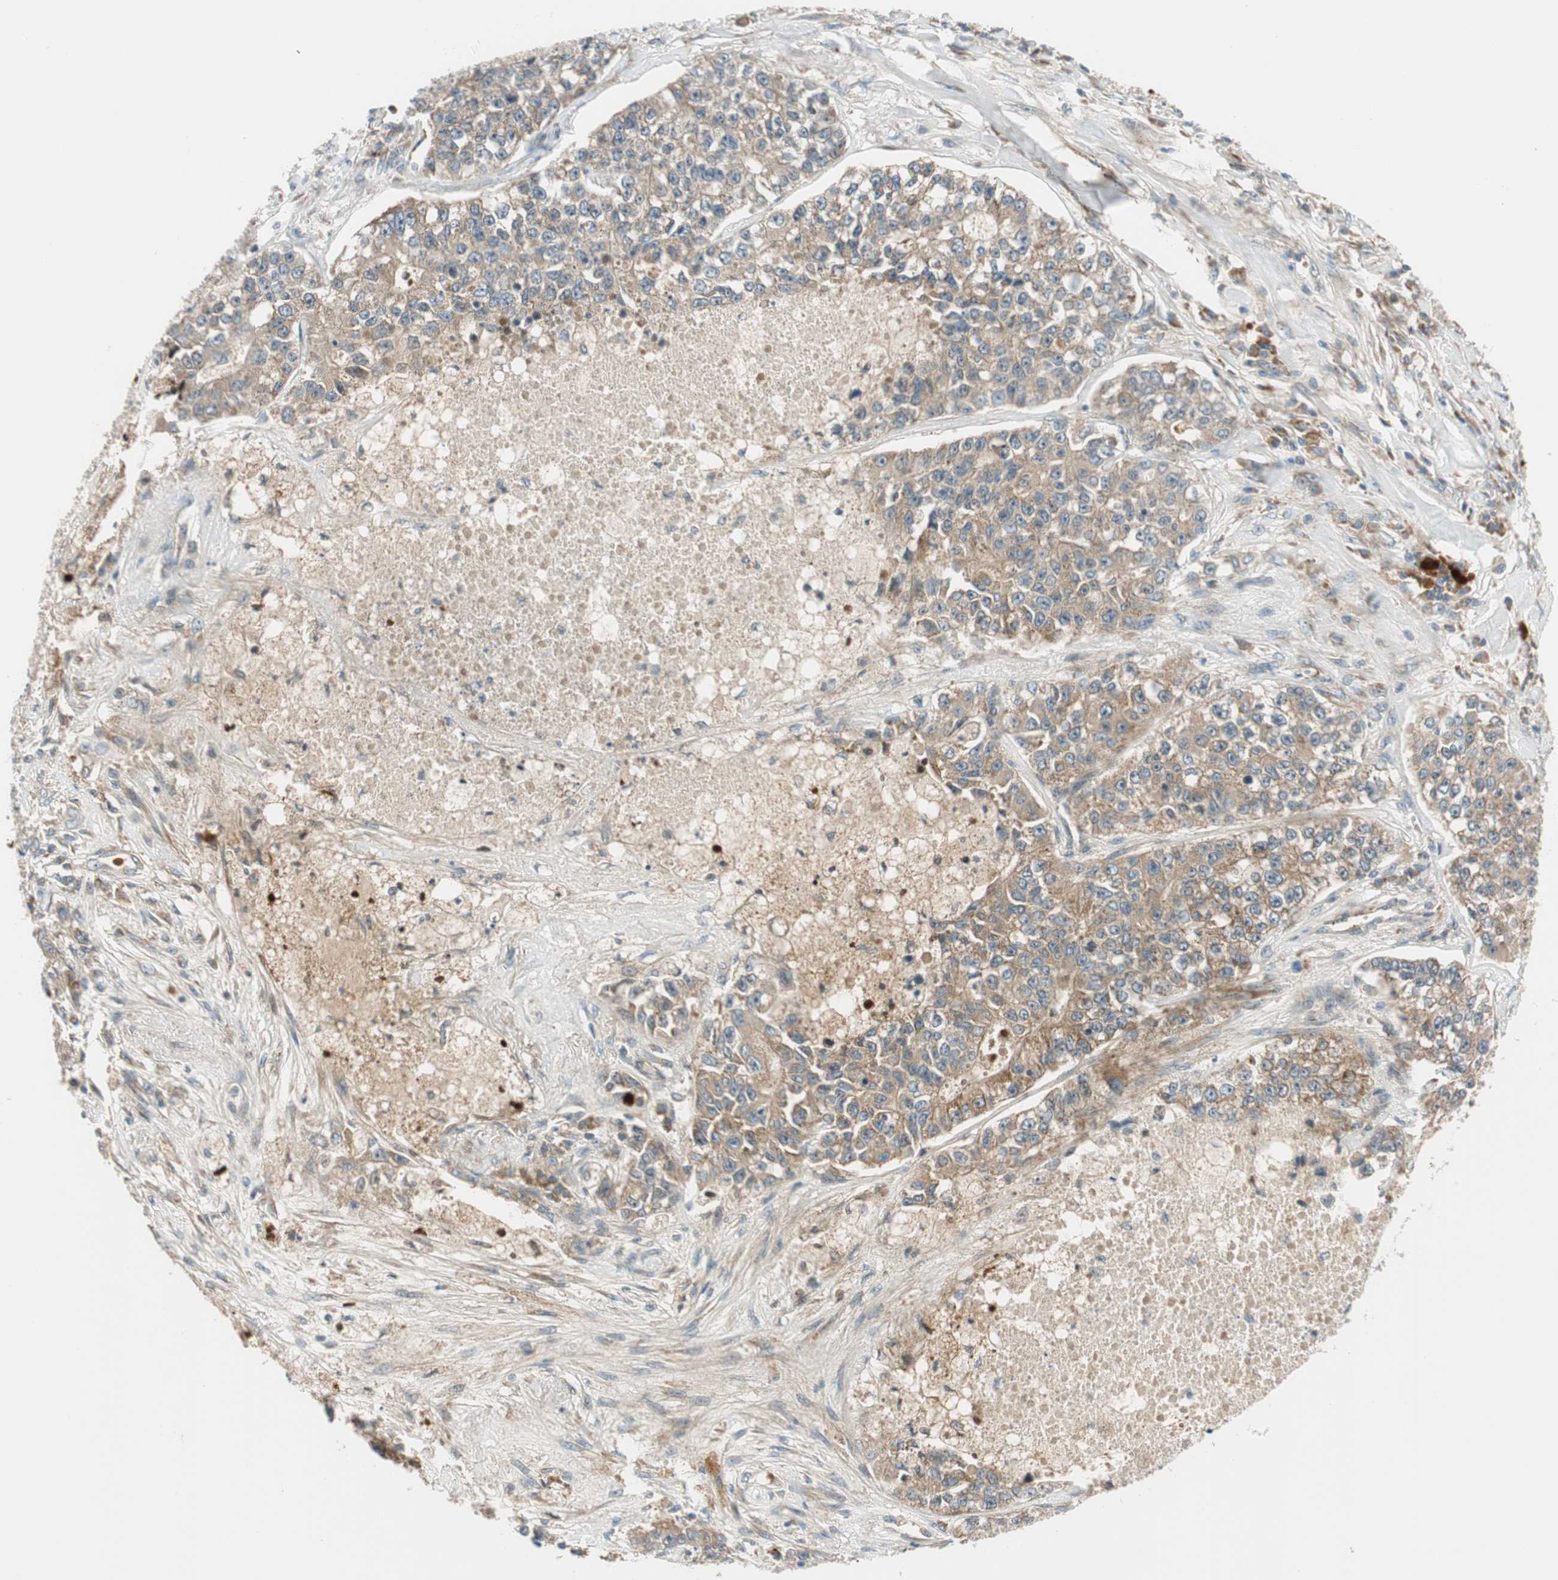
{"staining": {"intensity": "weak", "quantity": ">75%", "location": "cytoplasmic/membranous"}, "tissue": "lung cancer", "cell_type": "Tumor cells", "image_type": "cancer", "snomed": [{"axis": "morphology", "description": "Adenocarcinoma, NOS"}, {"axis": "topography", "description": "Lung"}], "caption": "High-power microscopy captured an IHC histopathology image of lung adenocarcinoma, revealing weak cytoplasmic/membranous staining in about >75% of tumor cells.", "gene": "ABI1", "patient": {"sex": "male", "age": 49}}